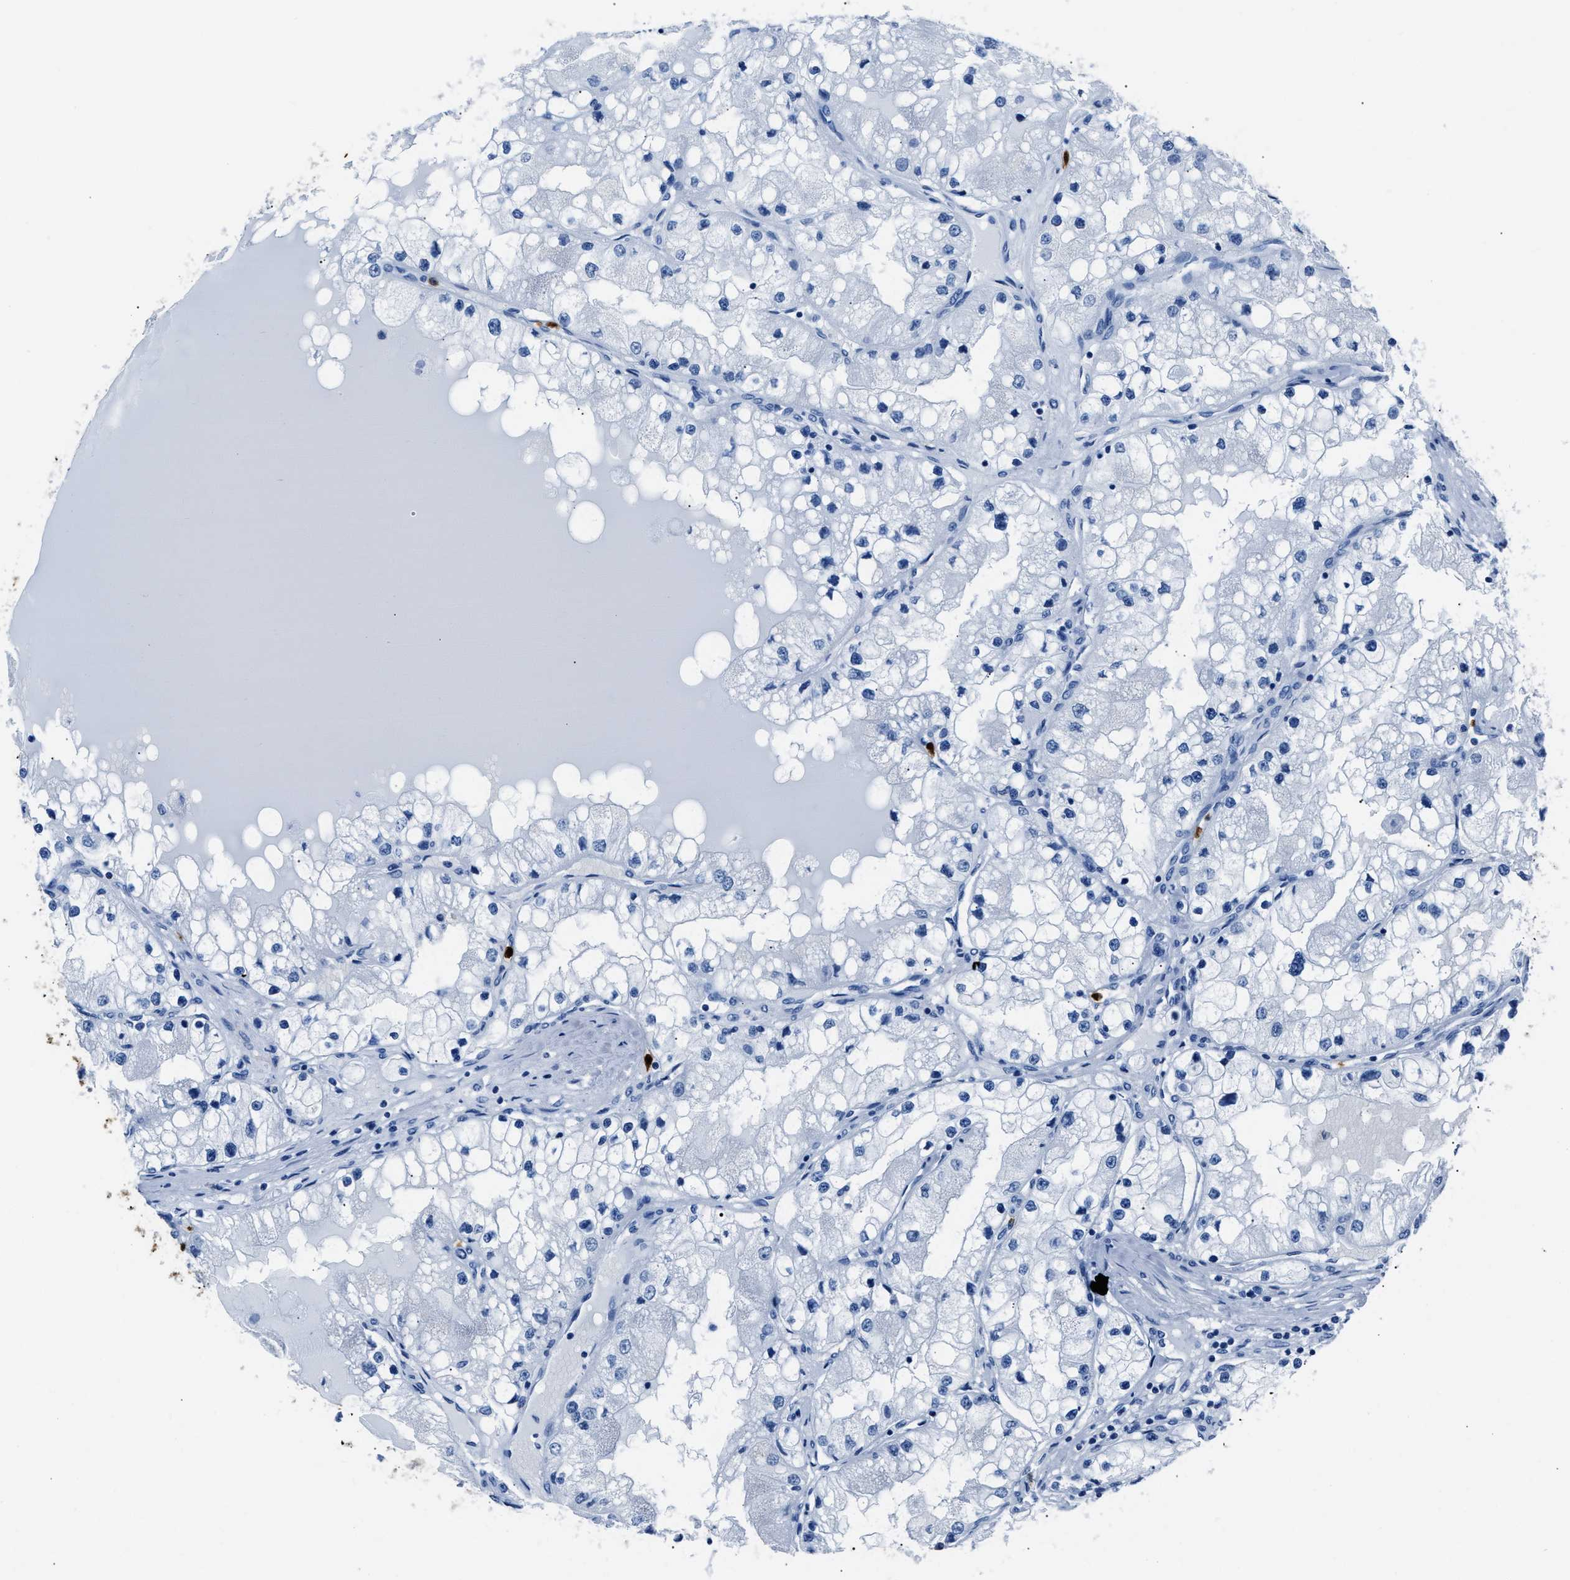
{"staining": {"intensity": "negative", "quantity": "none", "location": "none"}, "tissue": "renal cancer", "cell_type": "Tumor cells", "image_type": "cancer", "snomed": [{"axis": "morphology", "description": "Adenocarcinoma, NOS"}, {"axis": "topography", "description": "Kidney"}], "caption": "The photomicrograph shows no staining of tumor cells in renal adenocarcinoma.", "gene": "S100P", "patient": {"sex": "male", "age": 68}}